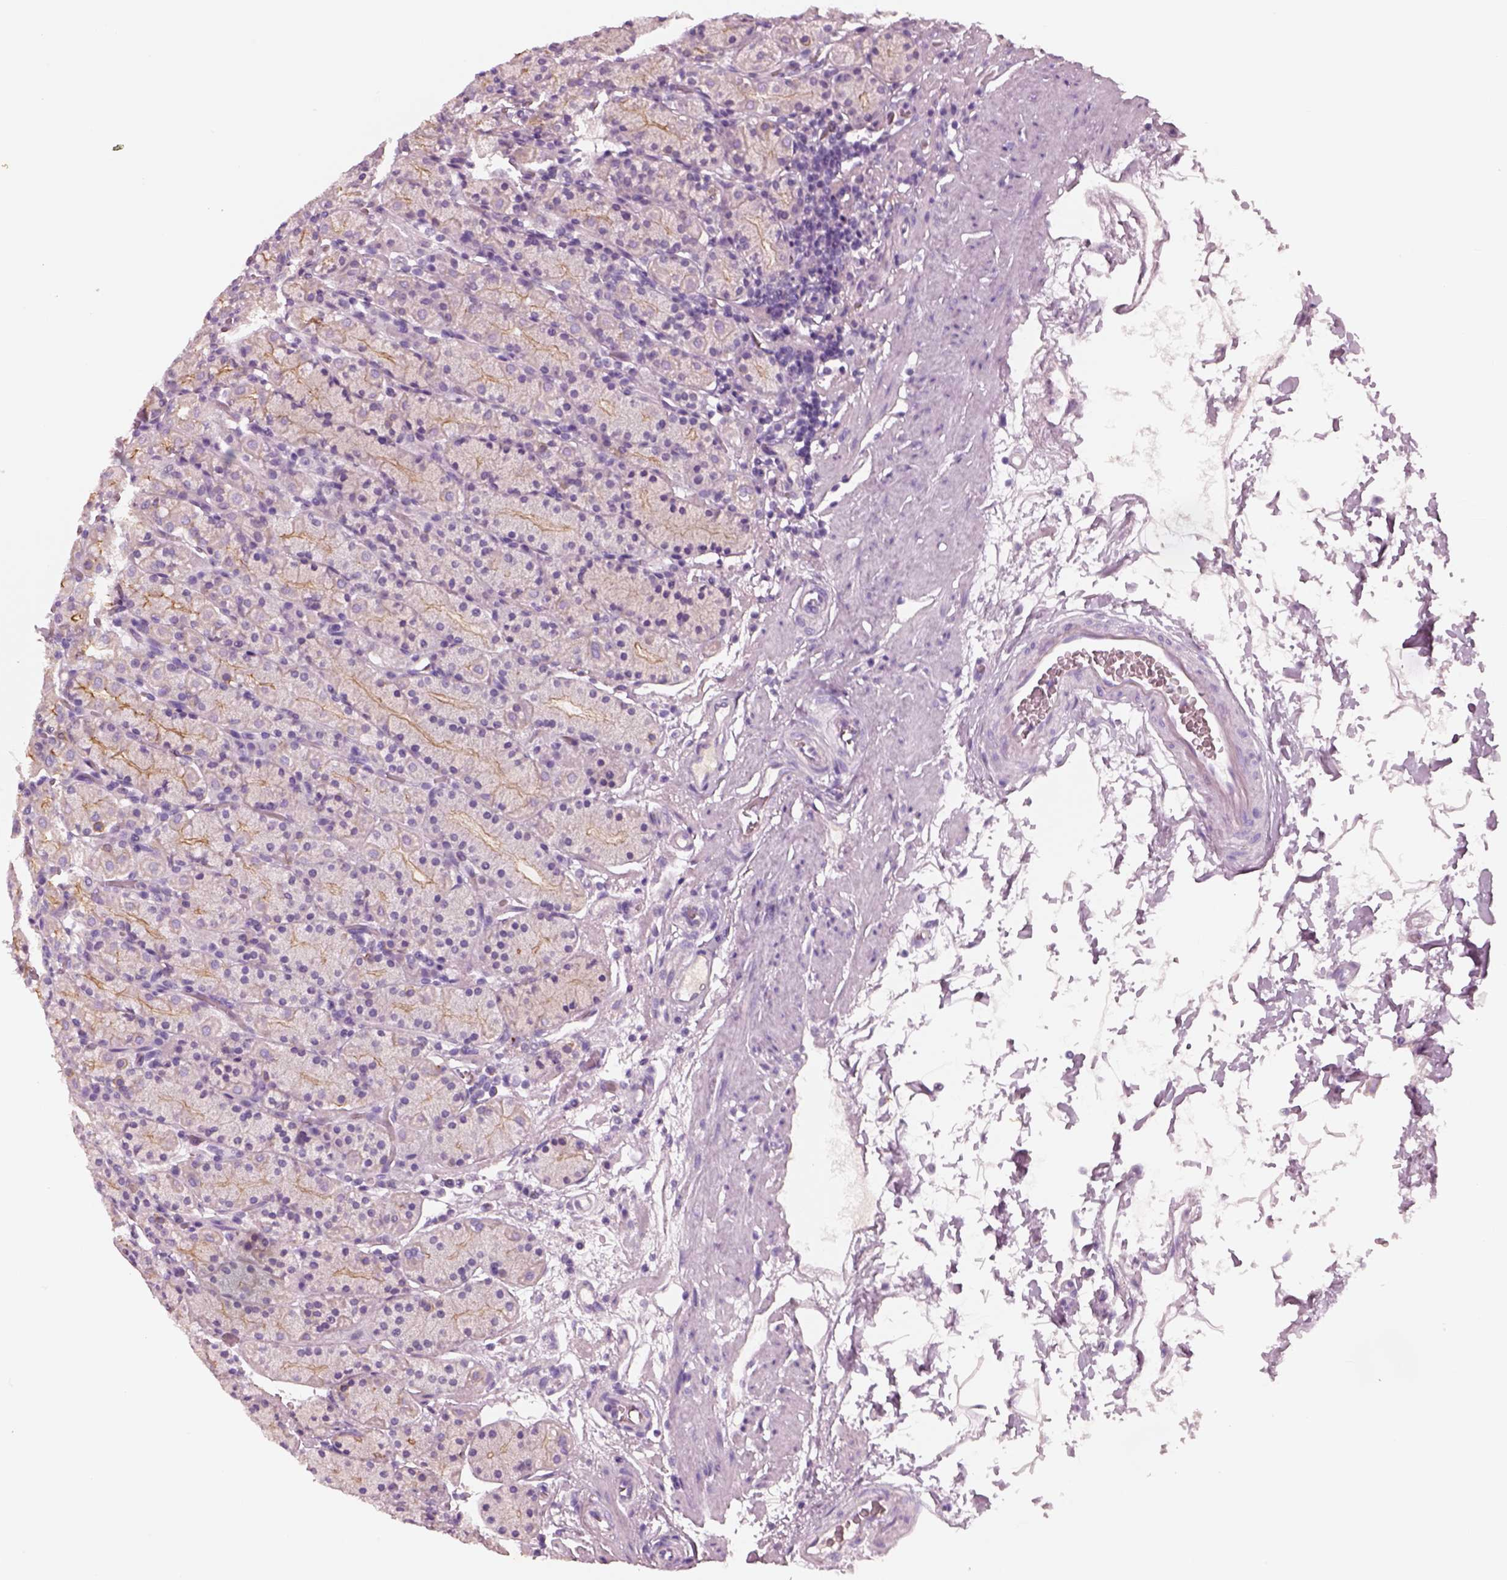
{"staining": {"intensity": "negative", "quantity": "none", "location": "none"}, "tissue": "stomach", "cell_type": "Glandular cells", "image_type": "normal", "snomed": [{"axis": "morphology", "description": "Normal tissue, NOS"}, {"axis": "topography", "description": "Stomach, upper"}, {"axis": "topography", "description": "Stomach"}], "caption": "A high-resolution photomicrograph shows IHC staining of normal stomach, which exhibits no significant staining in glandular cells.", "gene": "IGLL1", "patient": {"sex": "male", "age": 62}}